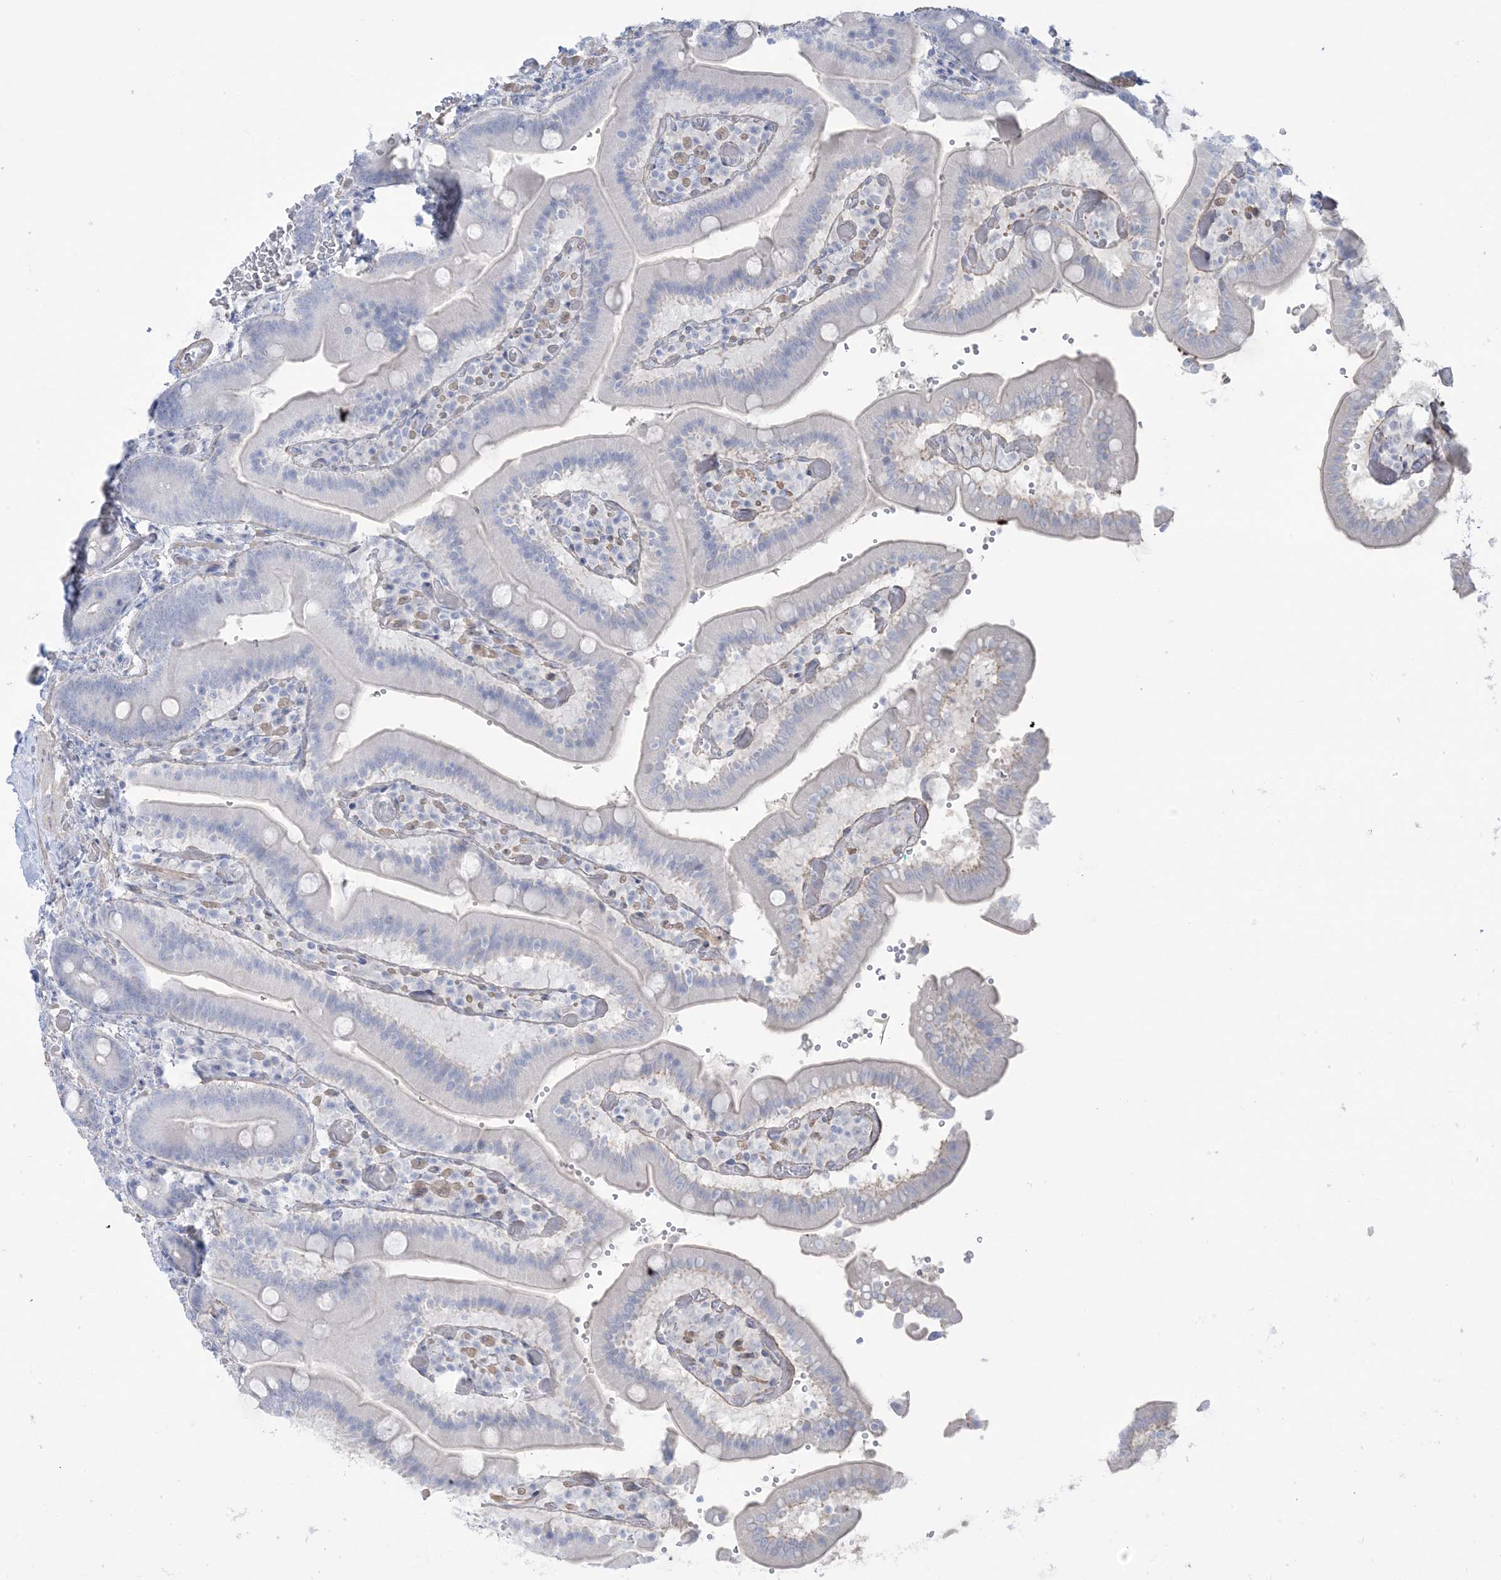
{"staining": {"intensity": "negative", "quantity": "none", "location": "none"}, "tissue": "duodenum", "cell_type": "Glandular cells", "image_type": "normal", "snomed": [{"axis": "morphology", "description": "Normal tissue, NOS"}, {"axis": "topography", "description": "Duodenum"}], "caption": "Image shows no significant protein staining in glandular cells of normal duodenum. (DAB immunohistochemistry, high magnification).", "gene": "AGXT", "patient": {"sex": "female", "age": 62}}